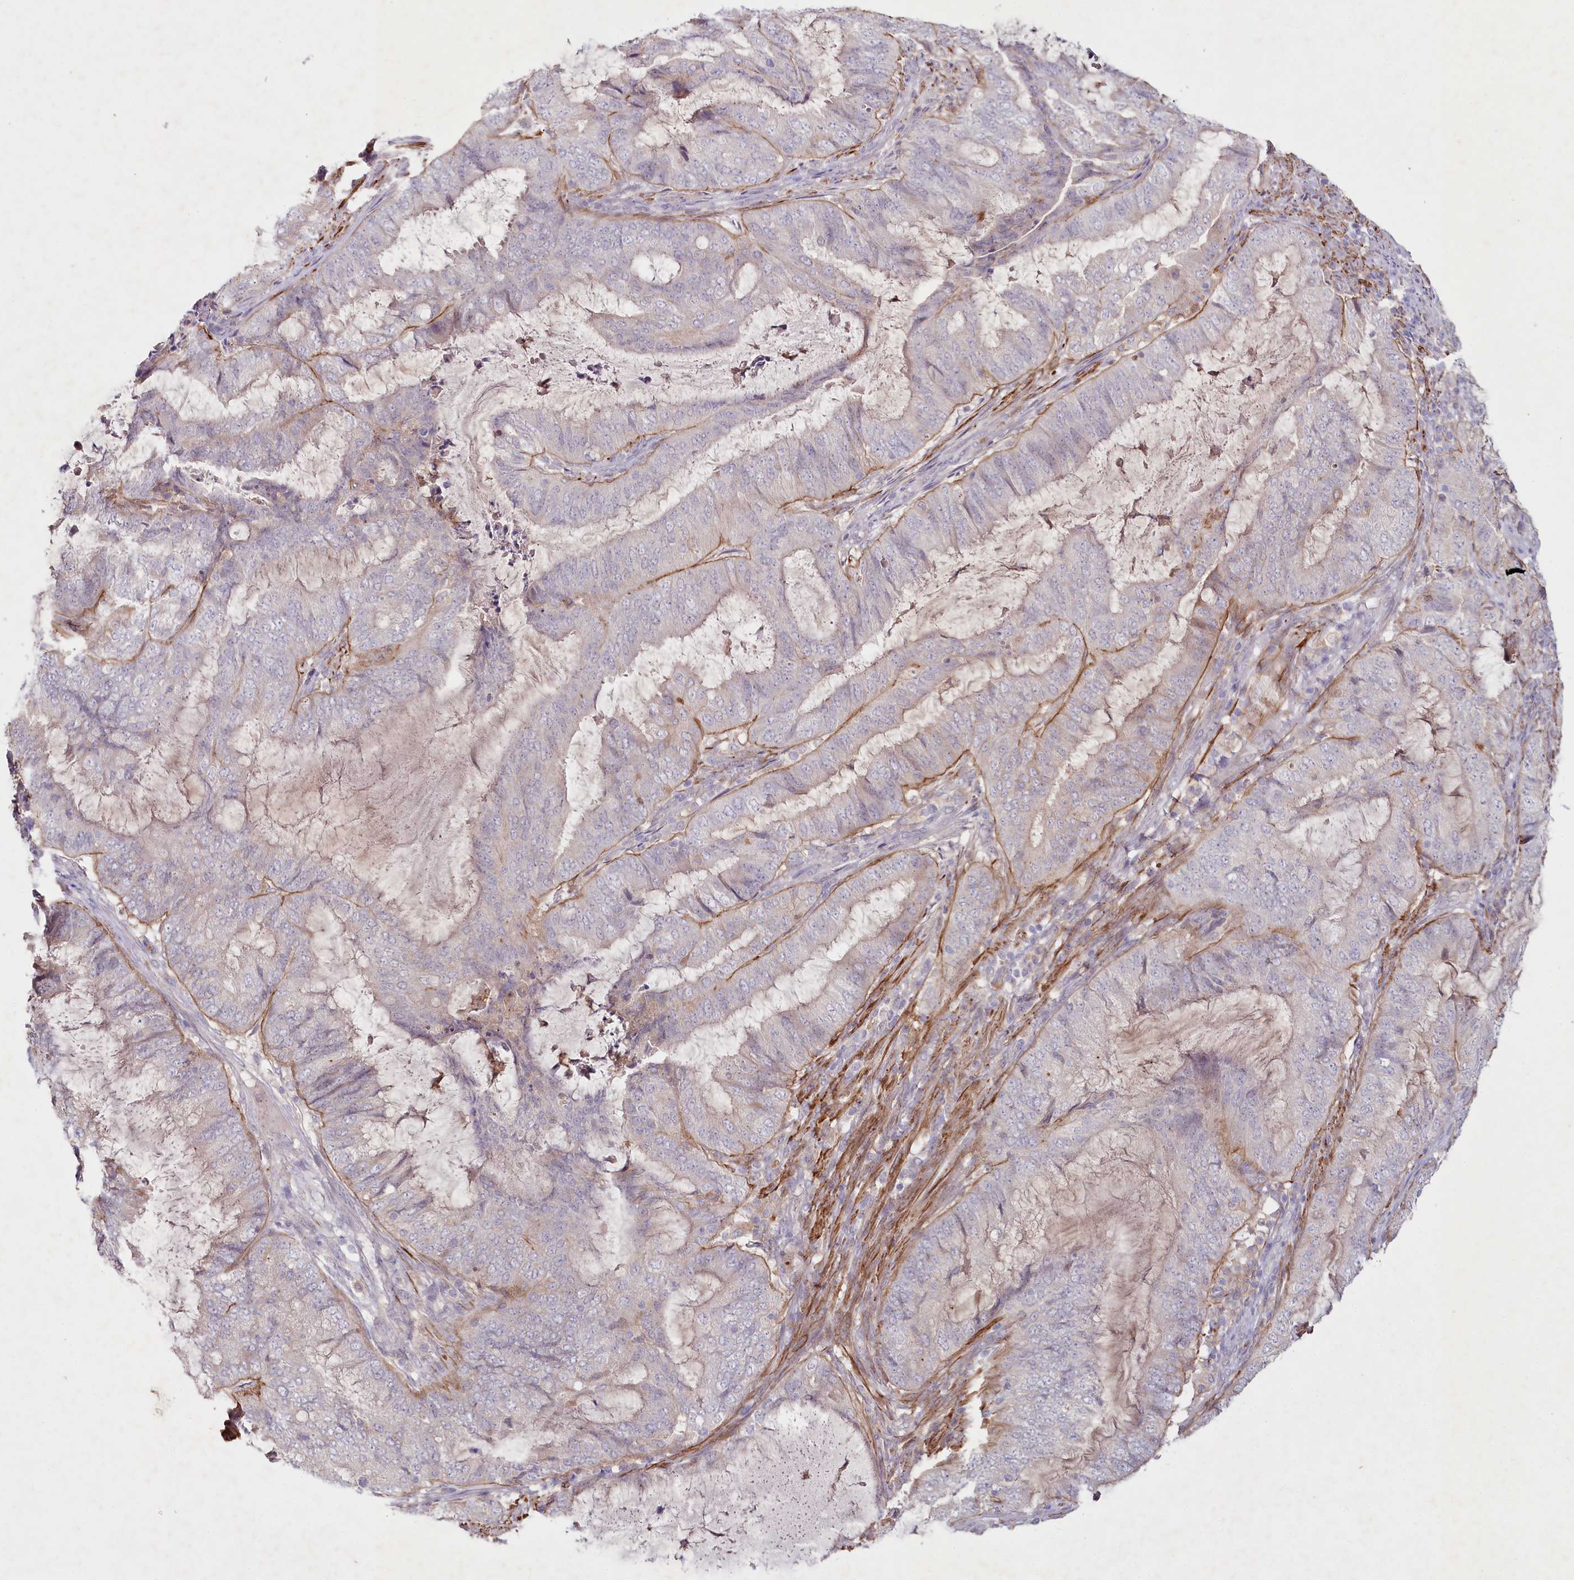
{"staining": {"intensity": "moderate", "quantity": "<25%", "location": "cytoplasmic/membranous"}, "tissue": "endometrial cancer", "cell_type": "Tumor cells", "image_type": "cancer", "snomed": [{"axis": "morphology", "description": "Adenocarcinoma, NOS"}, {"axis": "topography", "description": "Endometrium"}], "caption": "Endometrial cancer stained with DAB (3,3'-diaminobenzidine) immunohistochemistry (IHC) displays low levels of moderate cytoplasmic/membranous positivity in approximately <25% of tumor cells. Nuclei are stained in blue.", "gene": "ALDH3B1", "patient": {"sex": "female", "age": 51}}